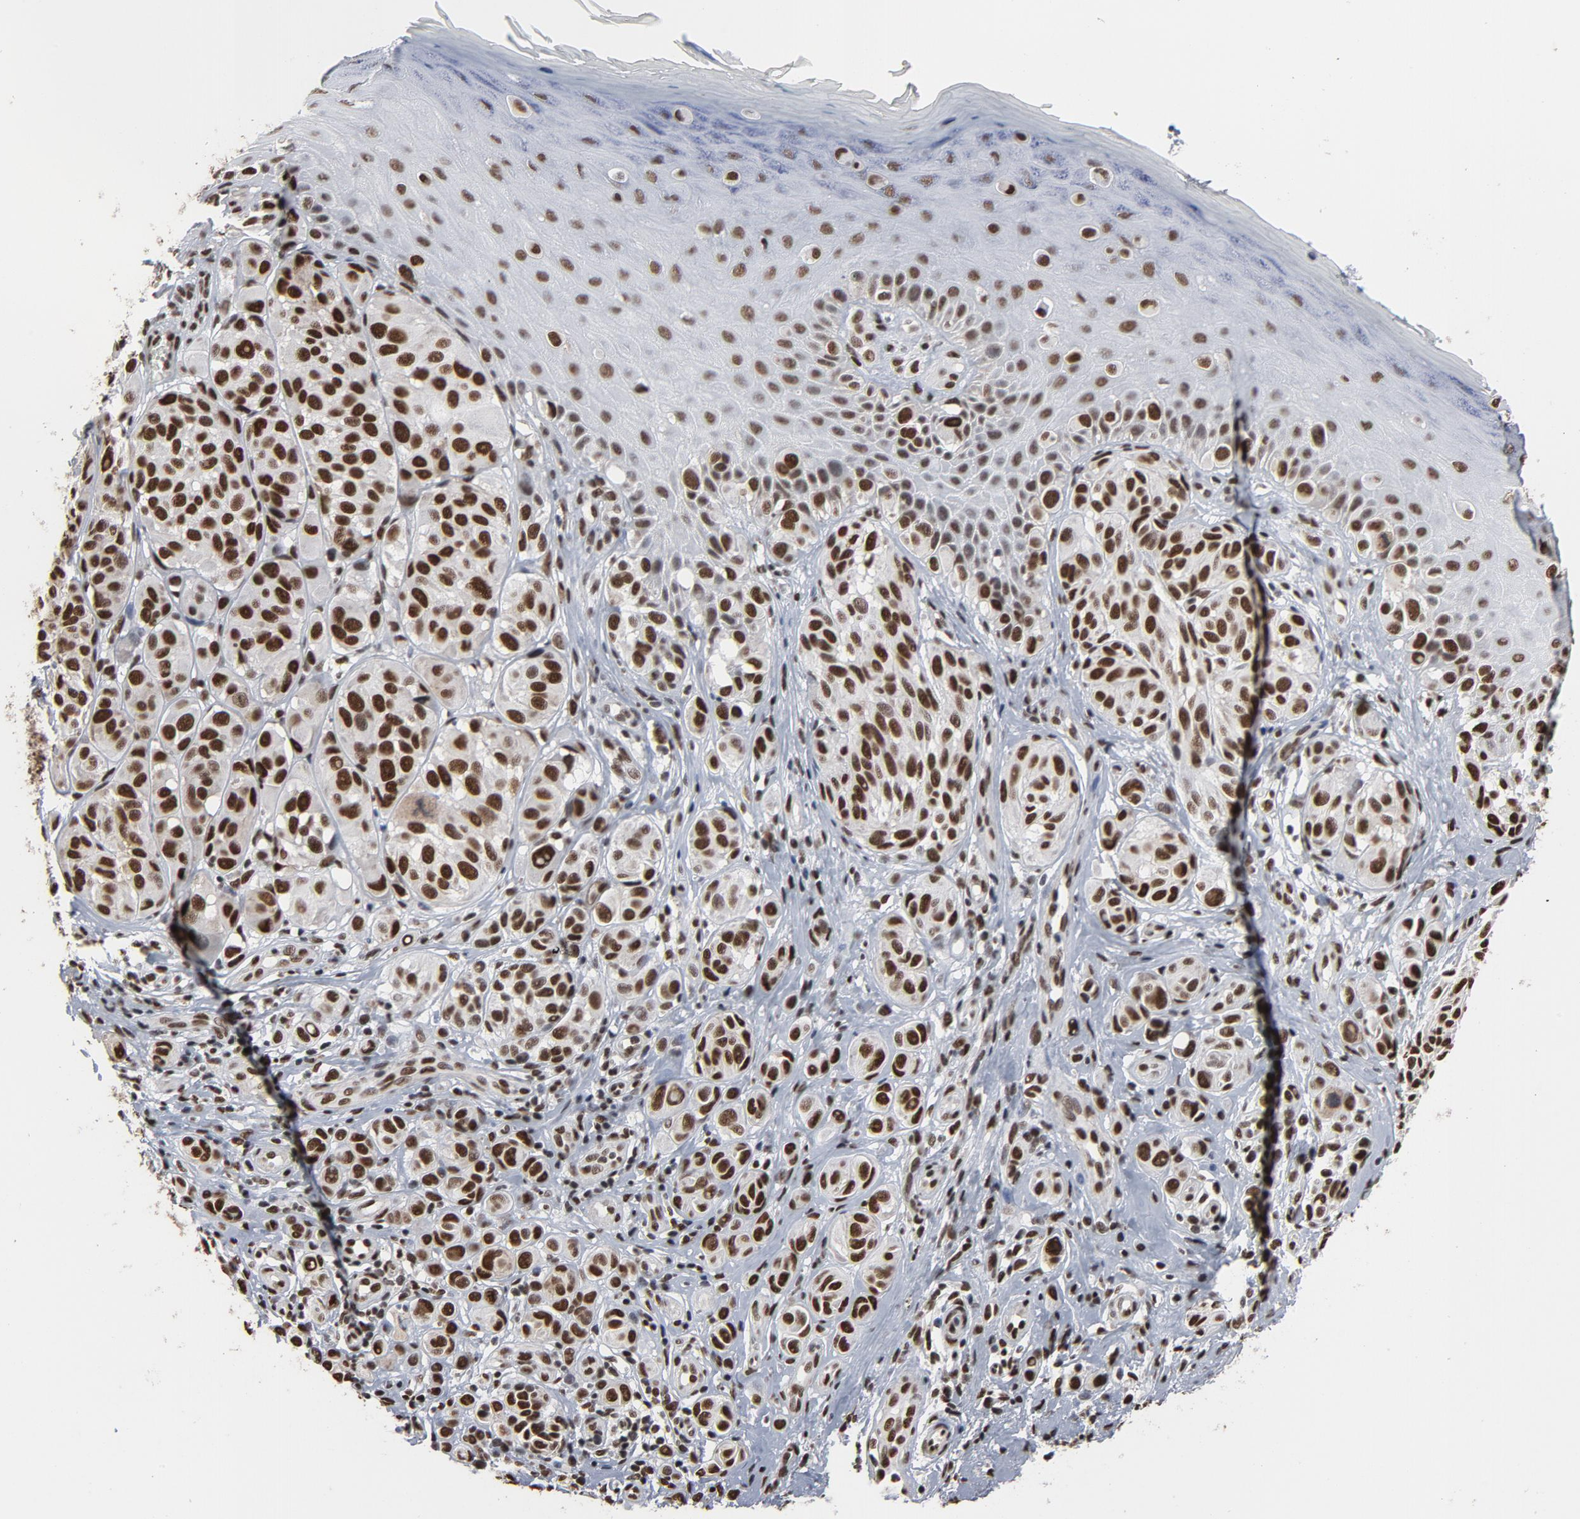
{"staining": {"intensity": "strong", "quantity": ">75%", "location": "nuclear"}, "tissue": "melanoma", "cell_type": "Tumor cells", "image_type": "cancer", "snomed": [{"axis": "morphology", "description": "Malignant melanoma, NOS"}, {"axis": "topography", "description": "Skin"}], "caption": "Immunohistochemical staining of melanoma displays high levels of strong nuclear protein expression in approximately >75% of tumor cells.", "gene": "MRE11", "patient": {"sex": "male", "age": 57}}